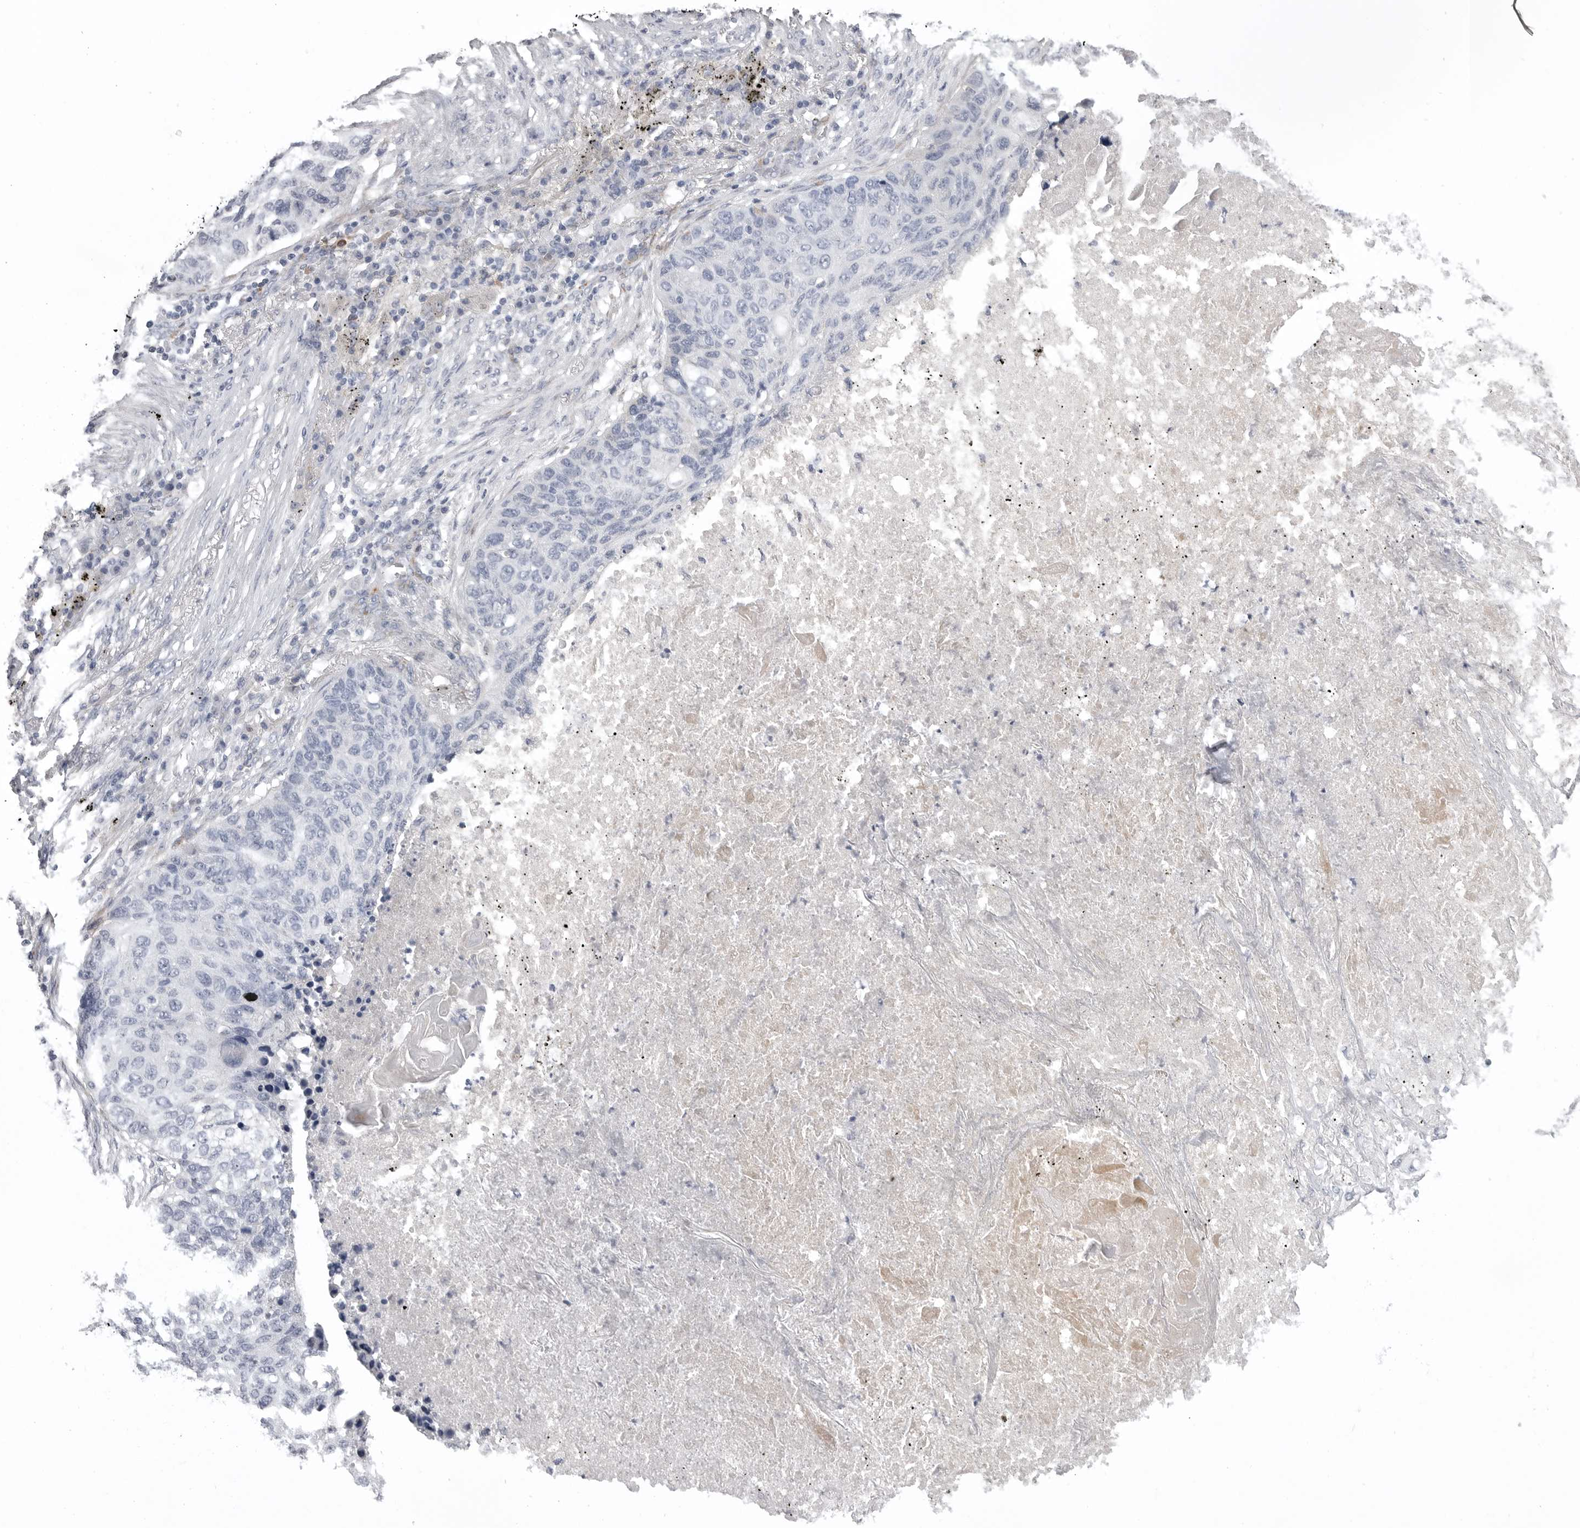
{"staining": {"intensity": "negative", "quantity": "none", "location": "none"}, "tissue": "lung cancer", "cell_type": "Tumor cells", "image_type": "cancer", "snomed": [{"axis": "morphology", "description": "Squamous cell carcinoma, NOS"}, {"axis": "topography", "description": "Lung"}], "caption": "This is an IHC micrograph of lung cancer. There is no positivity in tumor cells.", "gene": "SERPING1", "patient": {"sex": "female", "age": 63}}